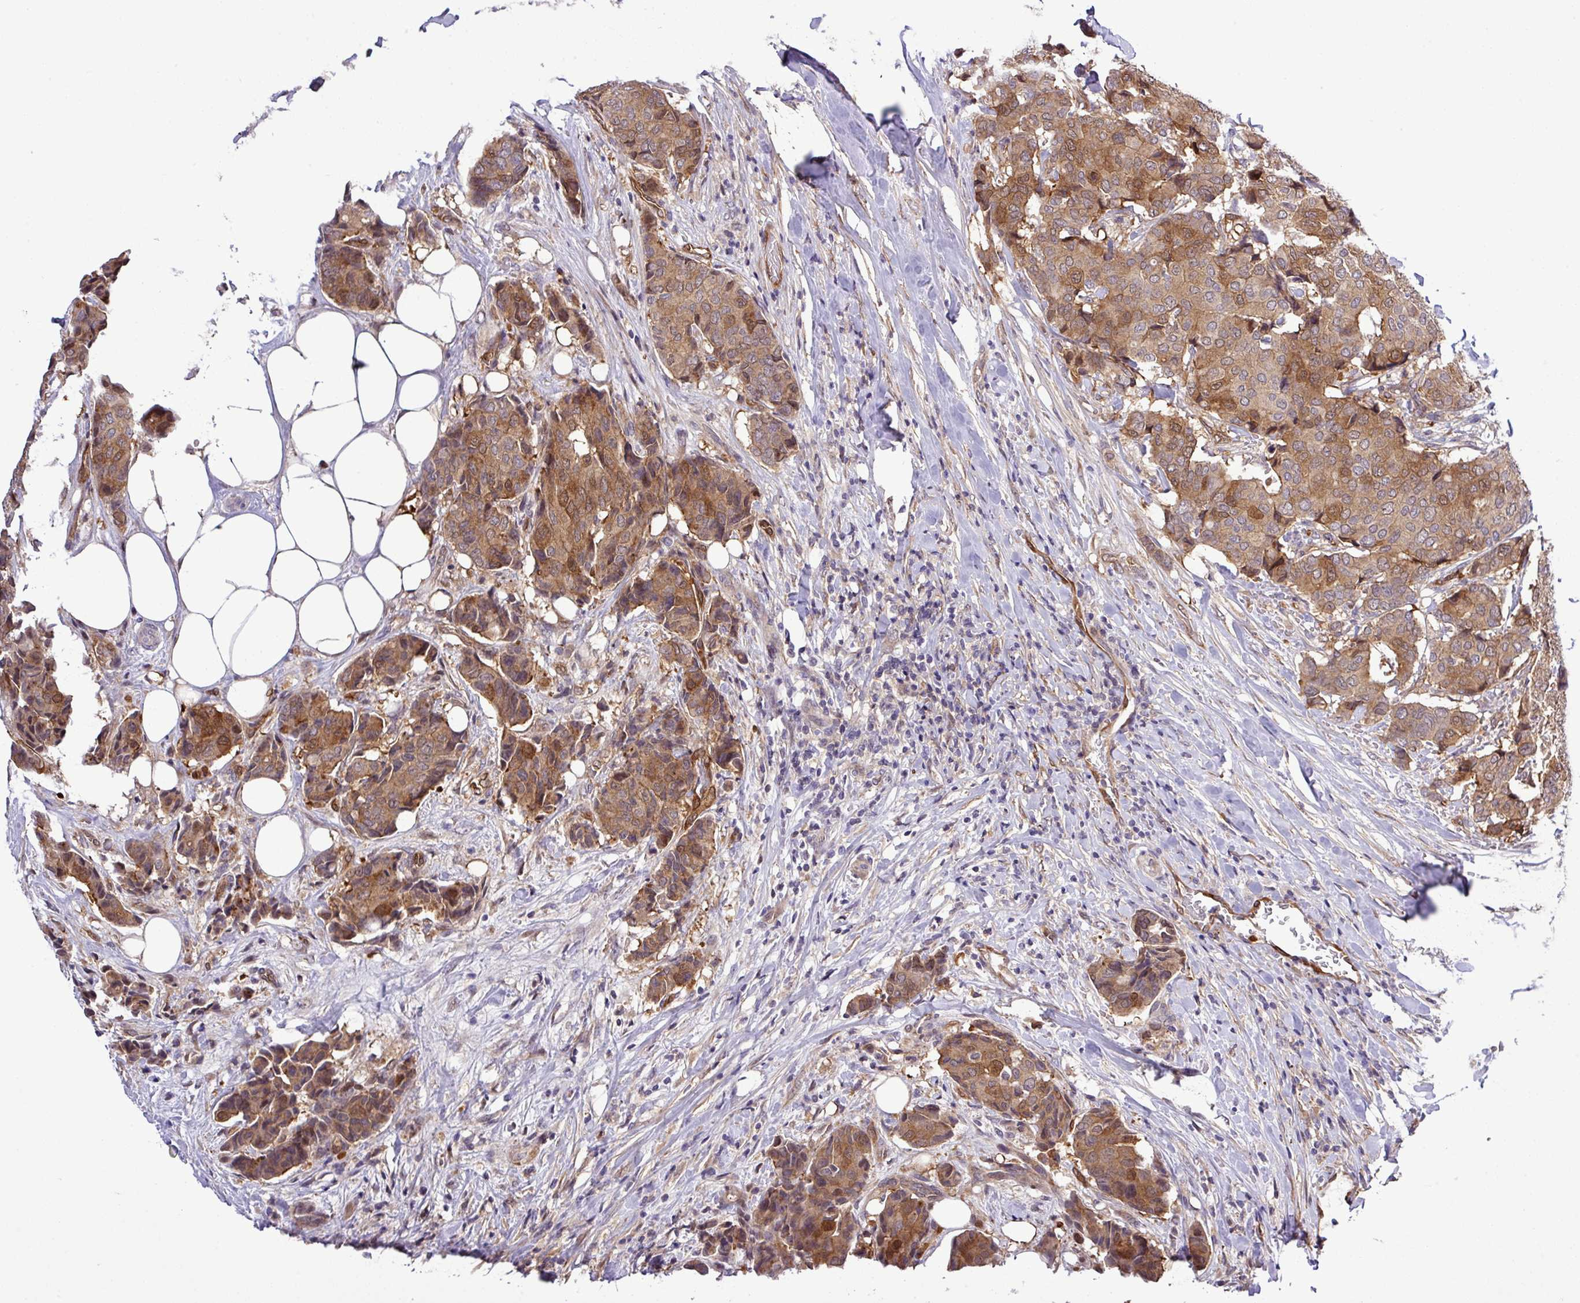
{"staining": {"intensity": "moderate", "quantity": ">75%", "location": "cytoplasmic/membranous,nuclear"}, "tissue": "breast cancer", "cell_type": "Tumor cells", "image_type": "cancer", "snomed": [{"axis": "morphology", "description": "Duct carcinoma"}, {"axis": "topography", "description": "Breast"}], "caption": "Tumor cells show moderate cytoplasmic/membranous and nuclear staining in about >75% of cells in breast intraductal carcinoma.", "gene": "CARHSP1", "patient": {"sex": "female", "age": 75}}